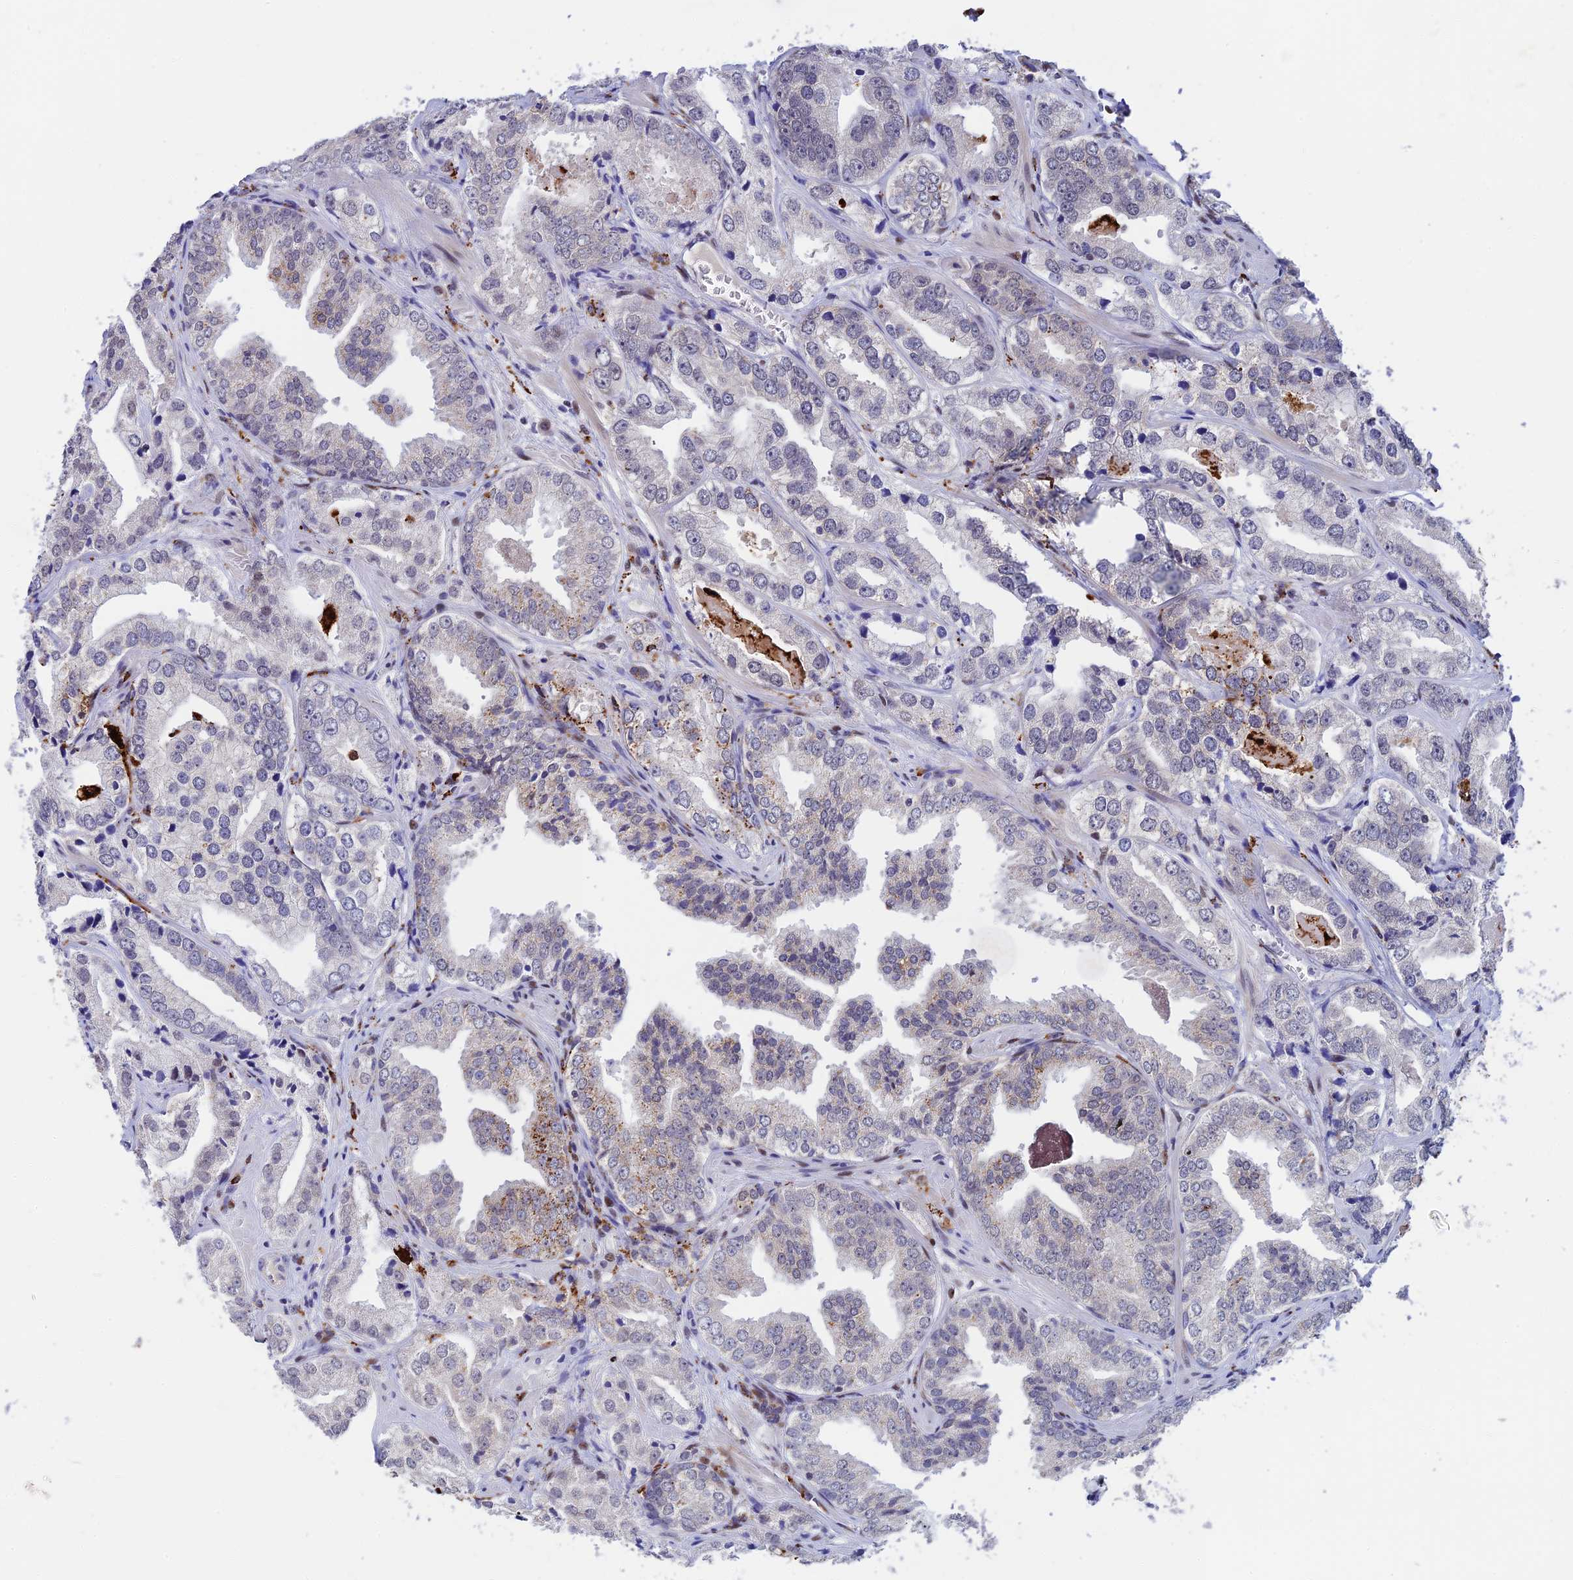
{"staining": {"intensity": "negative", "quantity": "none", "location": "none"}, "tissue": "prostate cancer", "cell_type": "Tumor cells", "image_type": "cancer", "snomed": [{"axis": "morphology", "description": "Adenocarcinoma, Low grade"}, {"axis": "topography", "description": "Prostate"}], "caption": "Tumor cells show no significant staining in prostate cancer (adenocarcinoma (low-grade)).", "gene": "HIC1", "patient": {"sex": "male", "age": 60}}